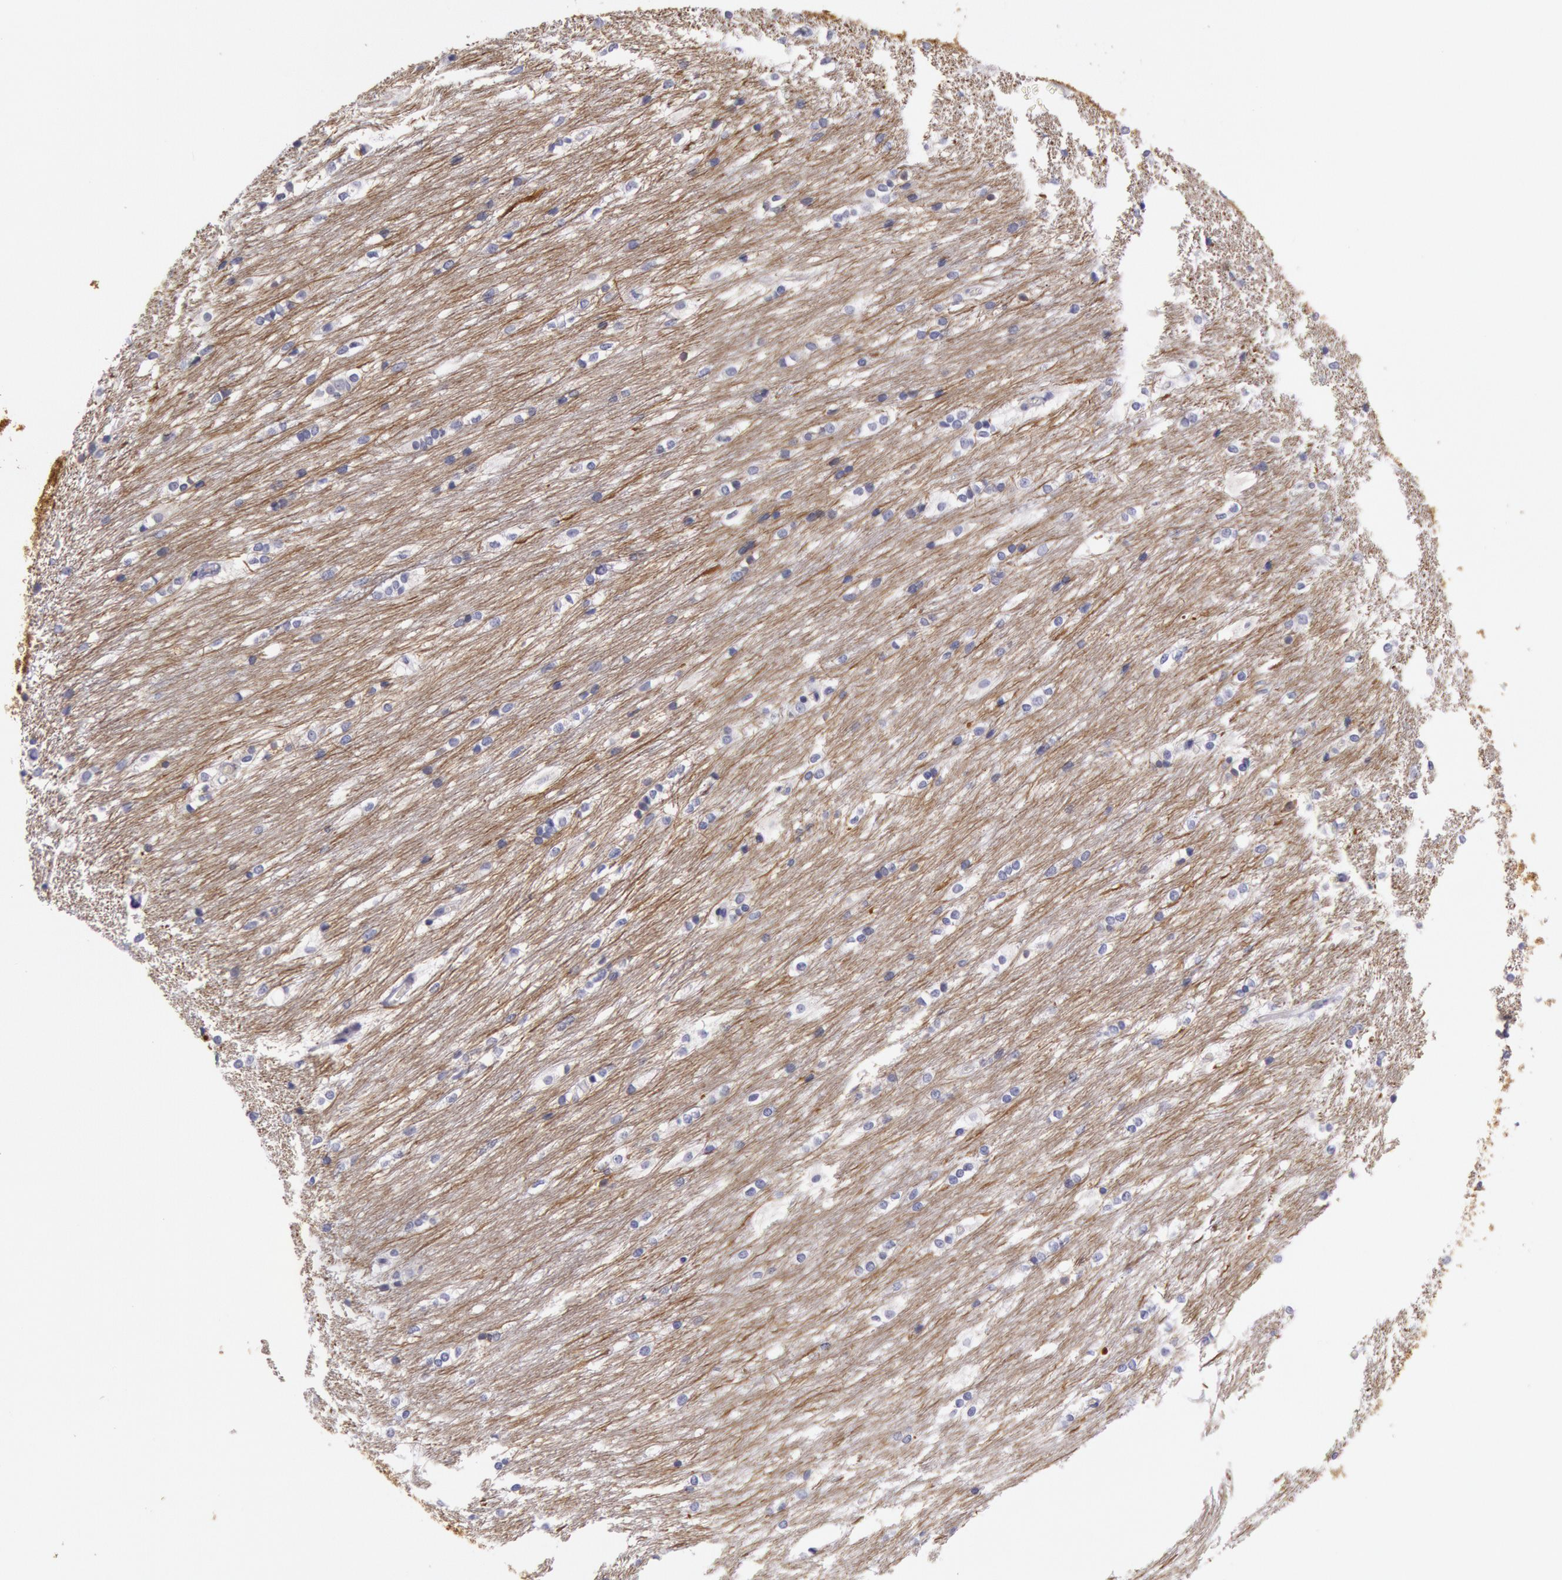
{"staining": {"intensity": "negative", "quantity": "none", "location": "none"}, "tissue": "caudate", "cell_type": "Glial cells", "image_type": "normal", "snomed": [{"axis": "morphology", "description": "Normal tissue, NOS"}, {"axis": "topography", "description": "Lateral ventricle wall"}], "caption": "The histopathology image reveals no significant staining in glial cells of caudate.", "gene": "MYO5A", "patient": {"sex": "female", "age": 19}}